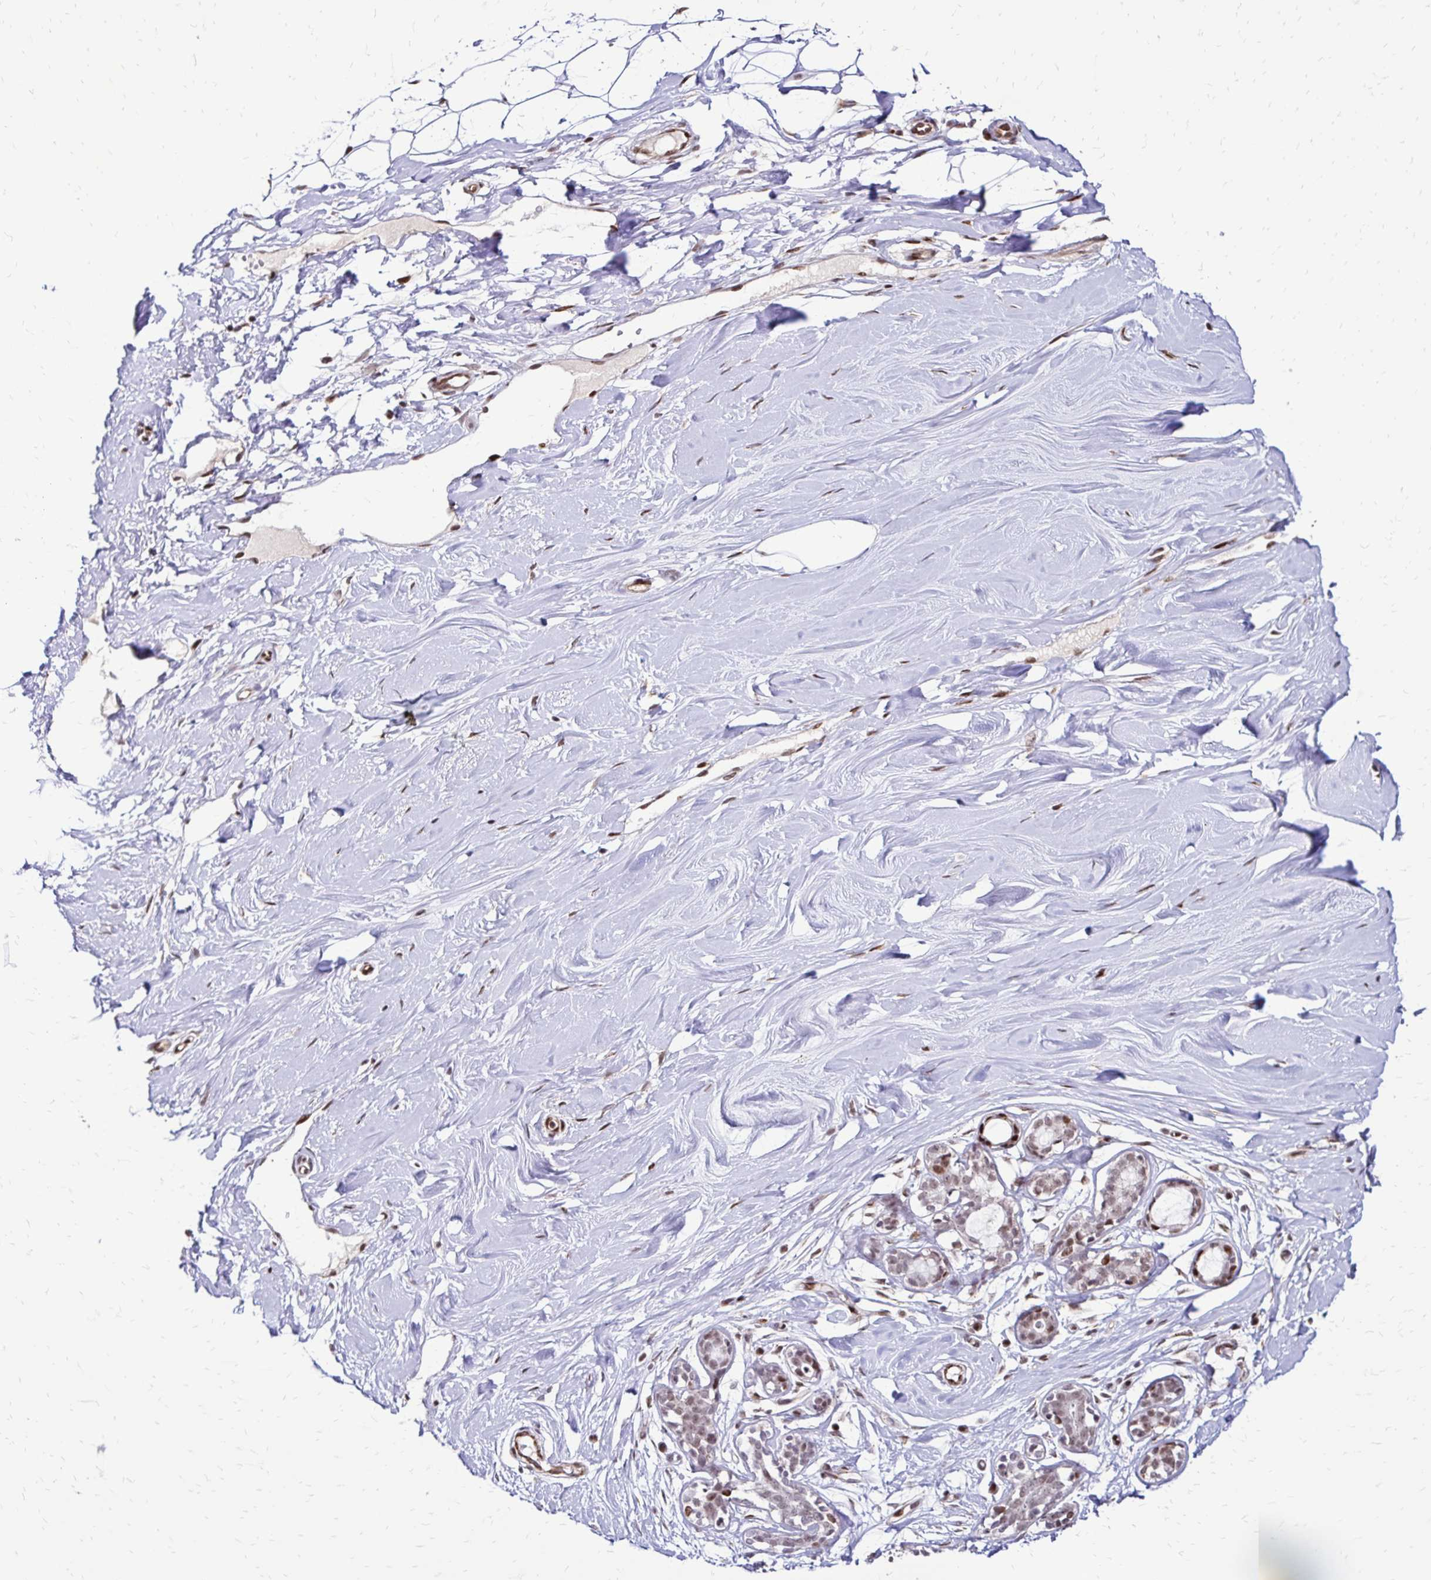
{"staining": {"intensity": "weak", "quantity": "<25%", "location": "nuclear"}, "tissue": "breast", "cell_type": "Adipocytes", "image_type": "normal", "snomed": [{"axis": "morphology", "description": "Normal tissue, NOS"}, {"axis": "topography", "description": "Breast"}], "caption": "High power microscopy image of an immunohistochemistry histopathology image of benign breast, revealing no significant expression in adipocytes.", "gene": "TOB1", "patient": {"sex": "female", "age": 27}}